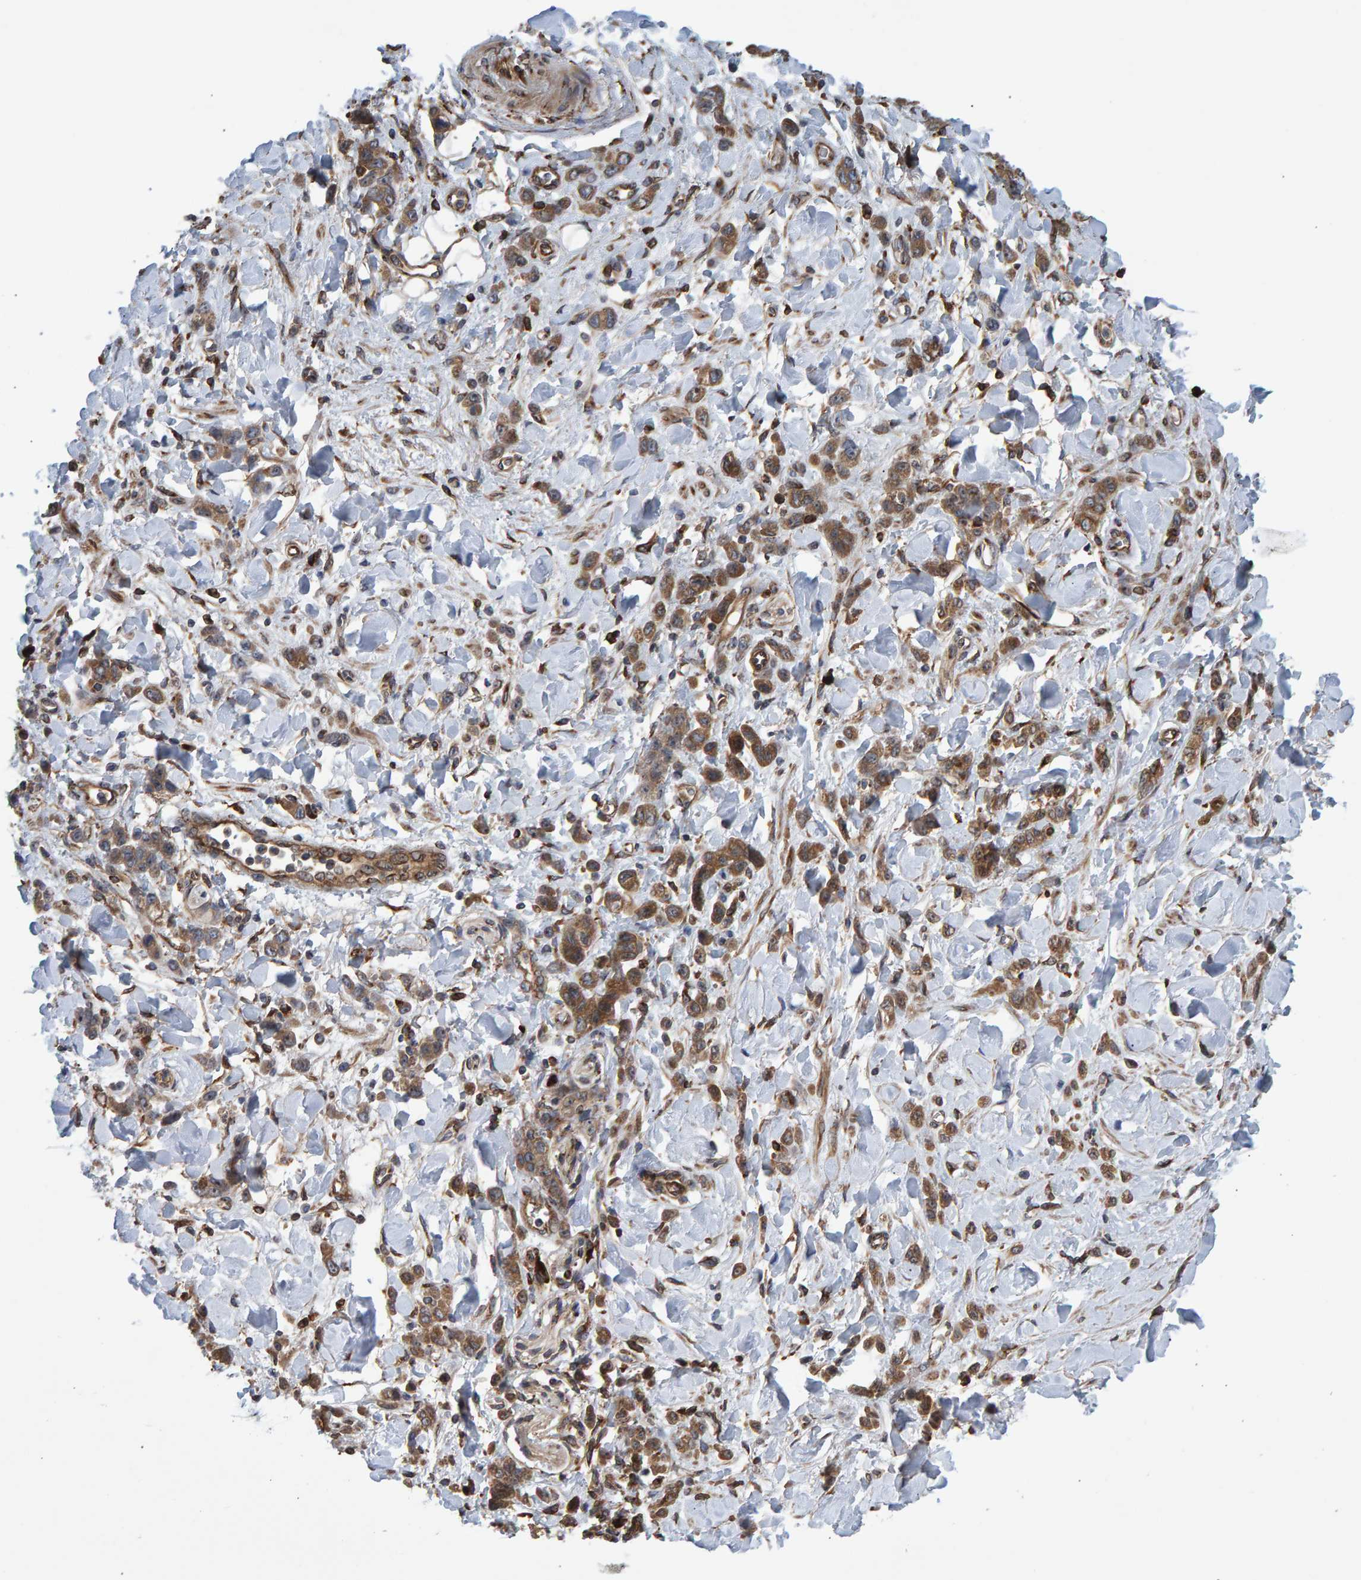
{"staining": {"intensity": "moderate", "quantity": ">75%", "location": "cytoplasmic/membranous"}, "tissue": "stomach cancer", "cell_type": "Tumor cells", "image_type": "cancer", "snomed": [{"axis": "morphology", "description": "Normal tissue, NOS"}, {"axis": "morphology", "description": "Adenocarcinoma, NOS"}, {"axis": "topography", "description": "Stomach"}], "caption": "A high-resolution image shows immunohistochemistry (IHC) staining of stomach cancer (adenocarcinoma), which exhibits moderate cytoplasmic/membranous positivity in about >75% of tumor cells. (IHC, brightfield microscopy, high magnification).", "gene": "FAM117A", "patient": {"sex": "male", "age": 82}}